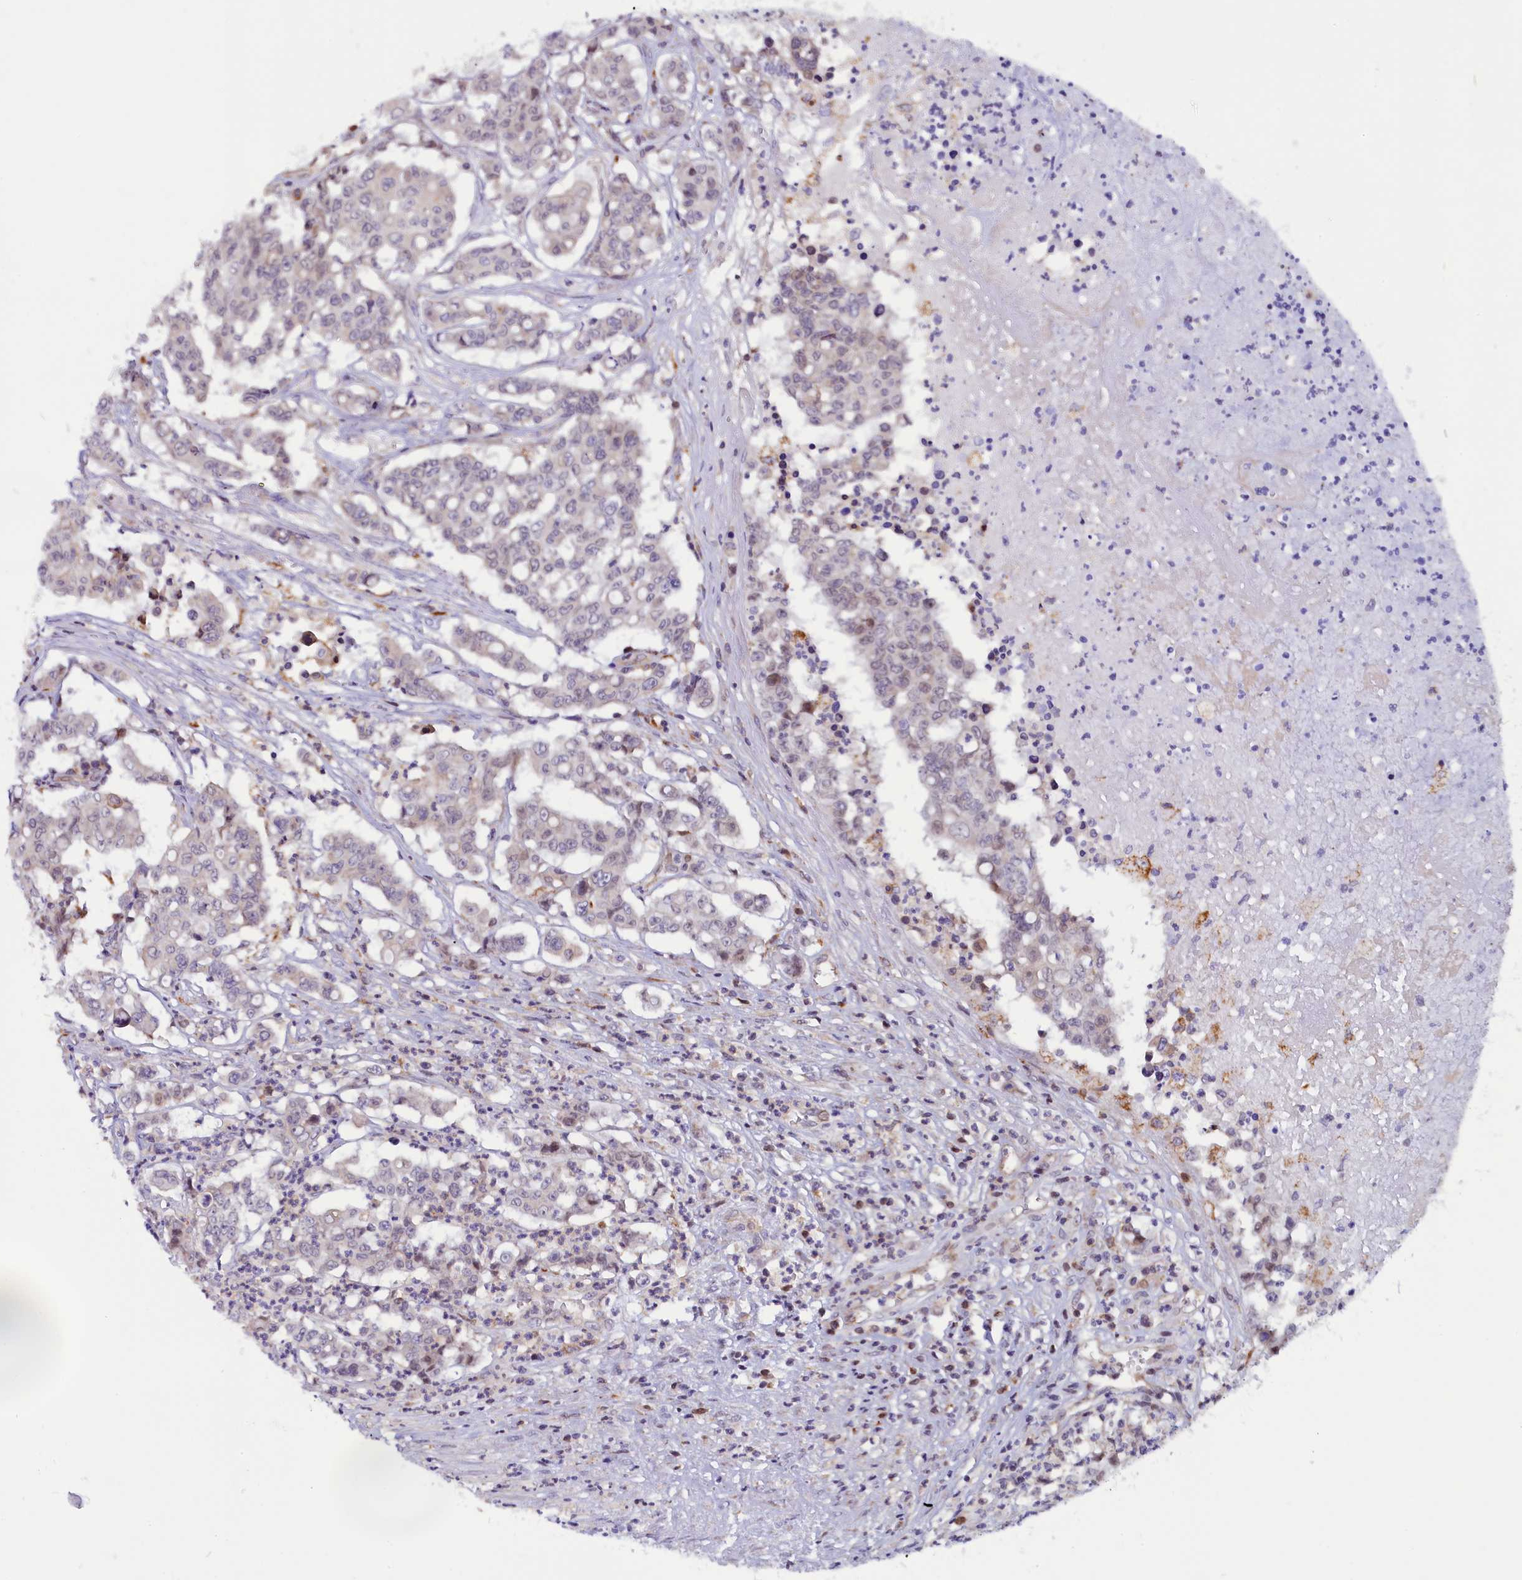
{"staining": {"intensity": "negative", "quantity": "none", "location": "none"}, "tissue": "colorectal cancer", "cell_type": "Tumor cells", "image_type": "cancer", "snomed": [{"axis": "morphology", "description": "Adenocarcinoma, NOS"}, {"axis": "topography", "description": "Colon"}], "caption": "IHC of human colorectal cancer shows no expression in tumor cells. (Stains: DAB (3,3'-diaminobenzidine) immunohistochemistry (IHC) with hematoxylin counter stain, Microscopy: brightfield microscopy at high magnification).", "gene": "CIAPIN1", "patient": {"sex": "male", "age": 51}}